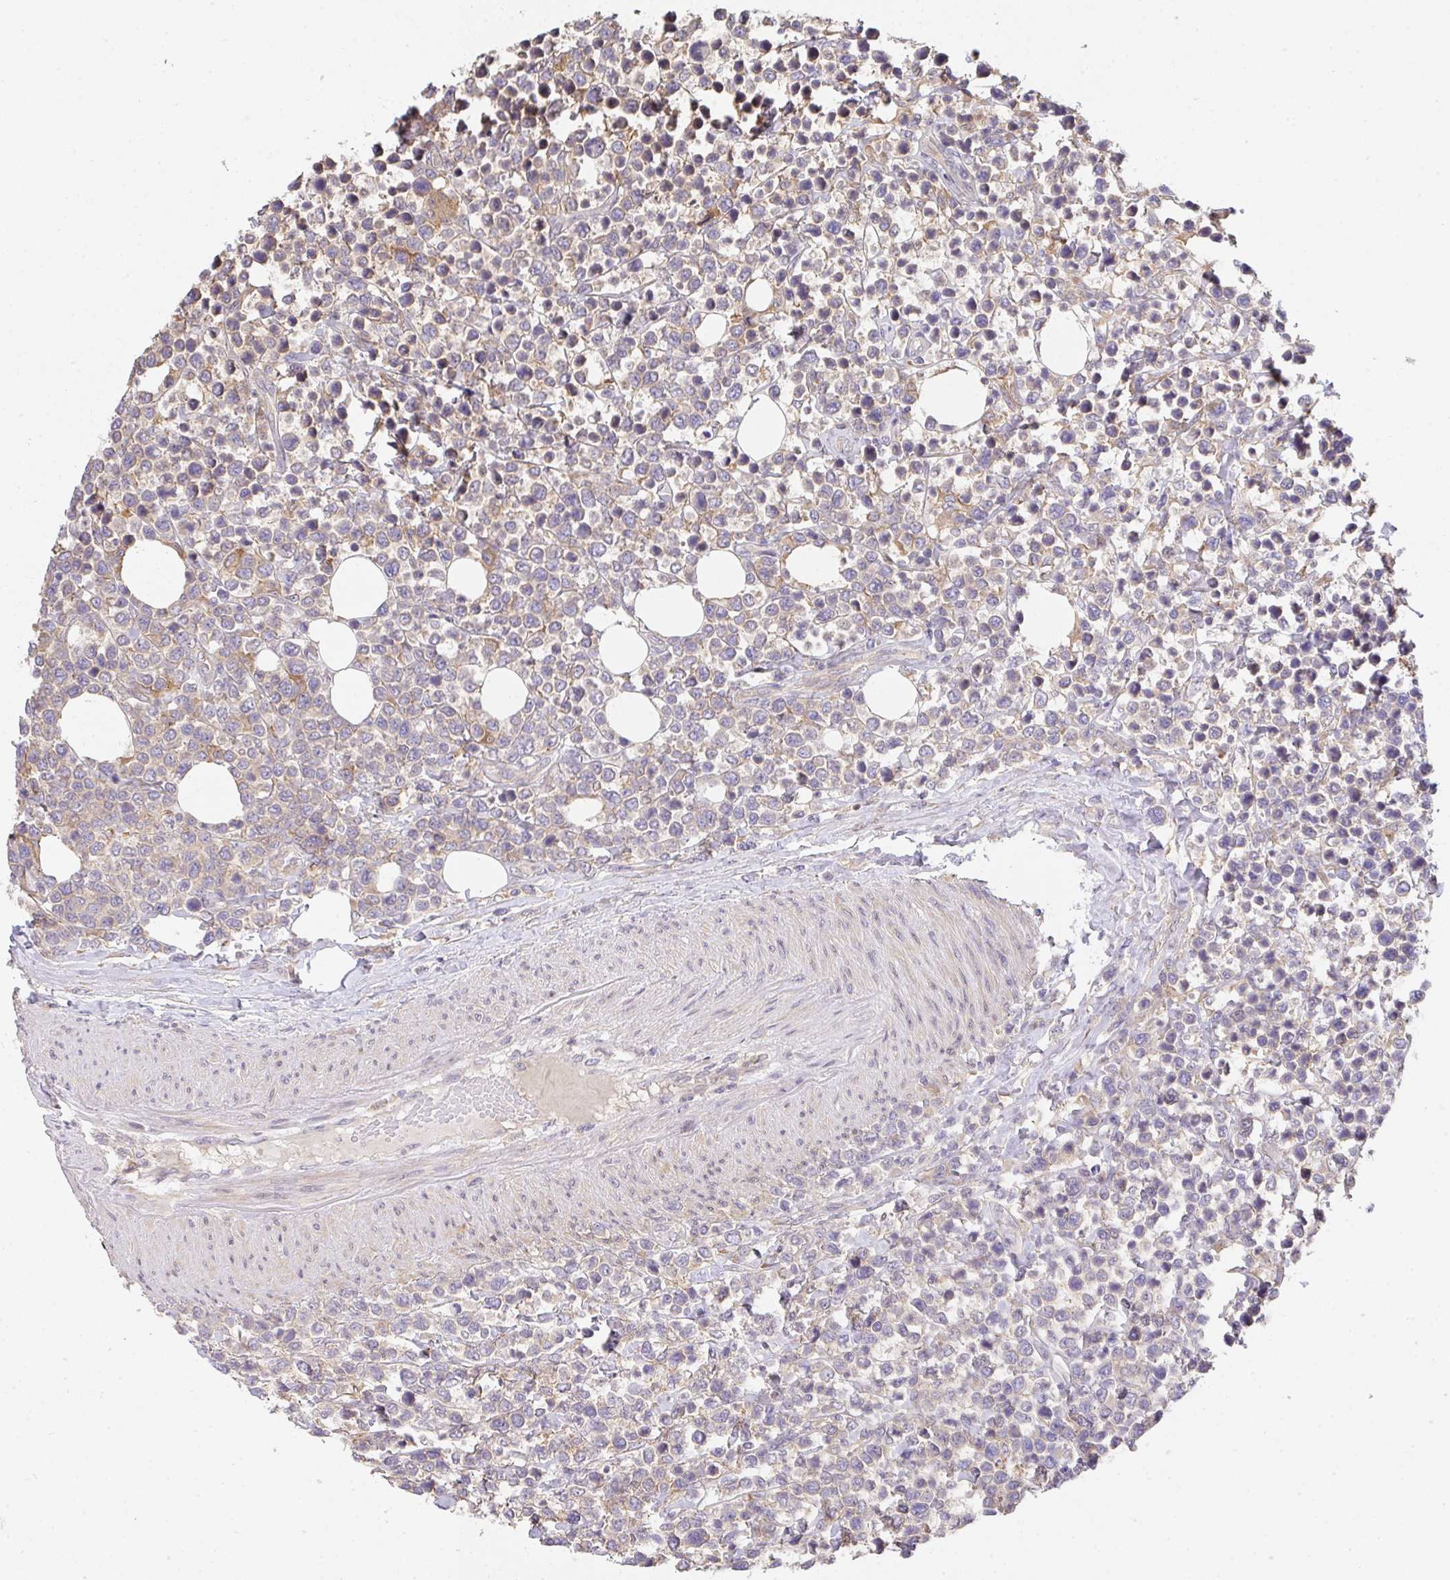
{"staining": {"intensity": "weak", "quantity": "<25%", "location": "cytoplasmic/membranous"}, "tissue": "lymphoma", "cell_type": "Tumor cells", "image_type": "cancer", "snomed": [{"axis": "morphology", "description": "Malignant lymphoma, non-Hodgkin's type, Low grade"}, {"axis": "topography", "description": "Lymph node"}], "caption": "Lymphoma stained for a protein using IHC exhibits no expression tumor cells.", "gene": "EEF1AKMT1", "patient": {"sex": "male", "age": 60}}